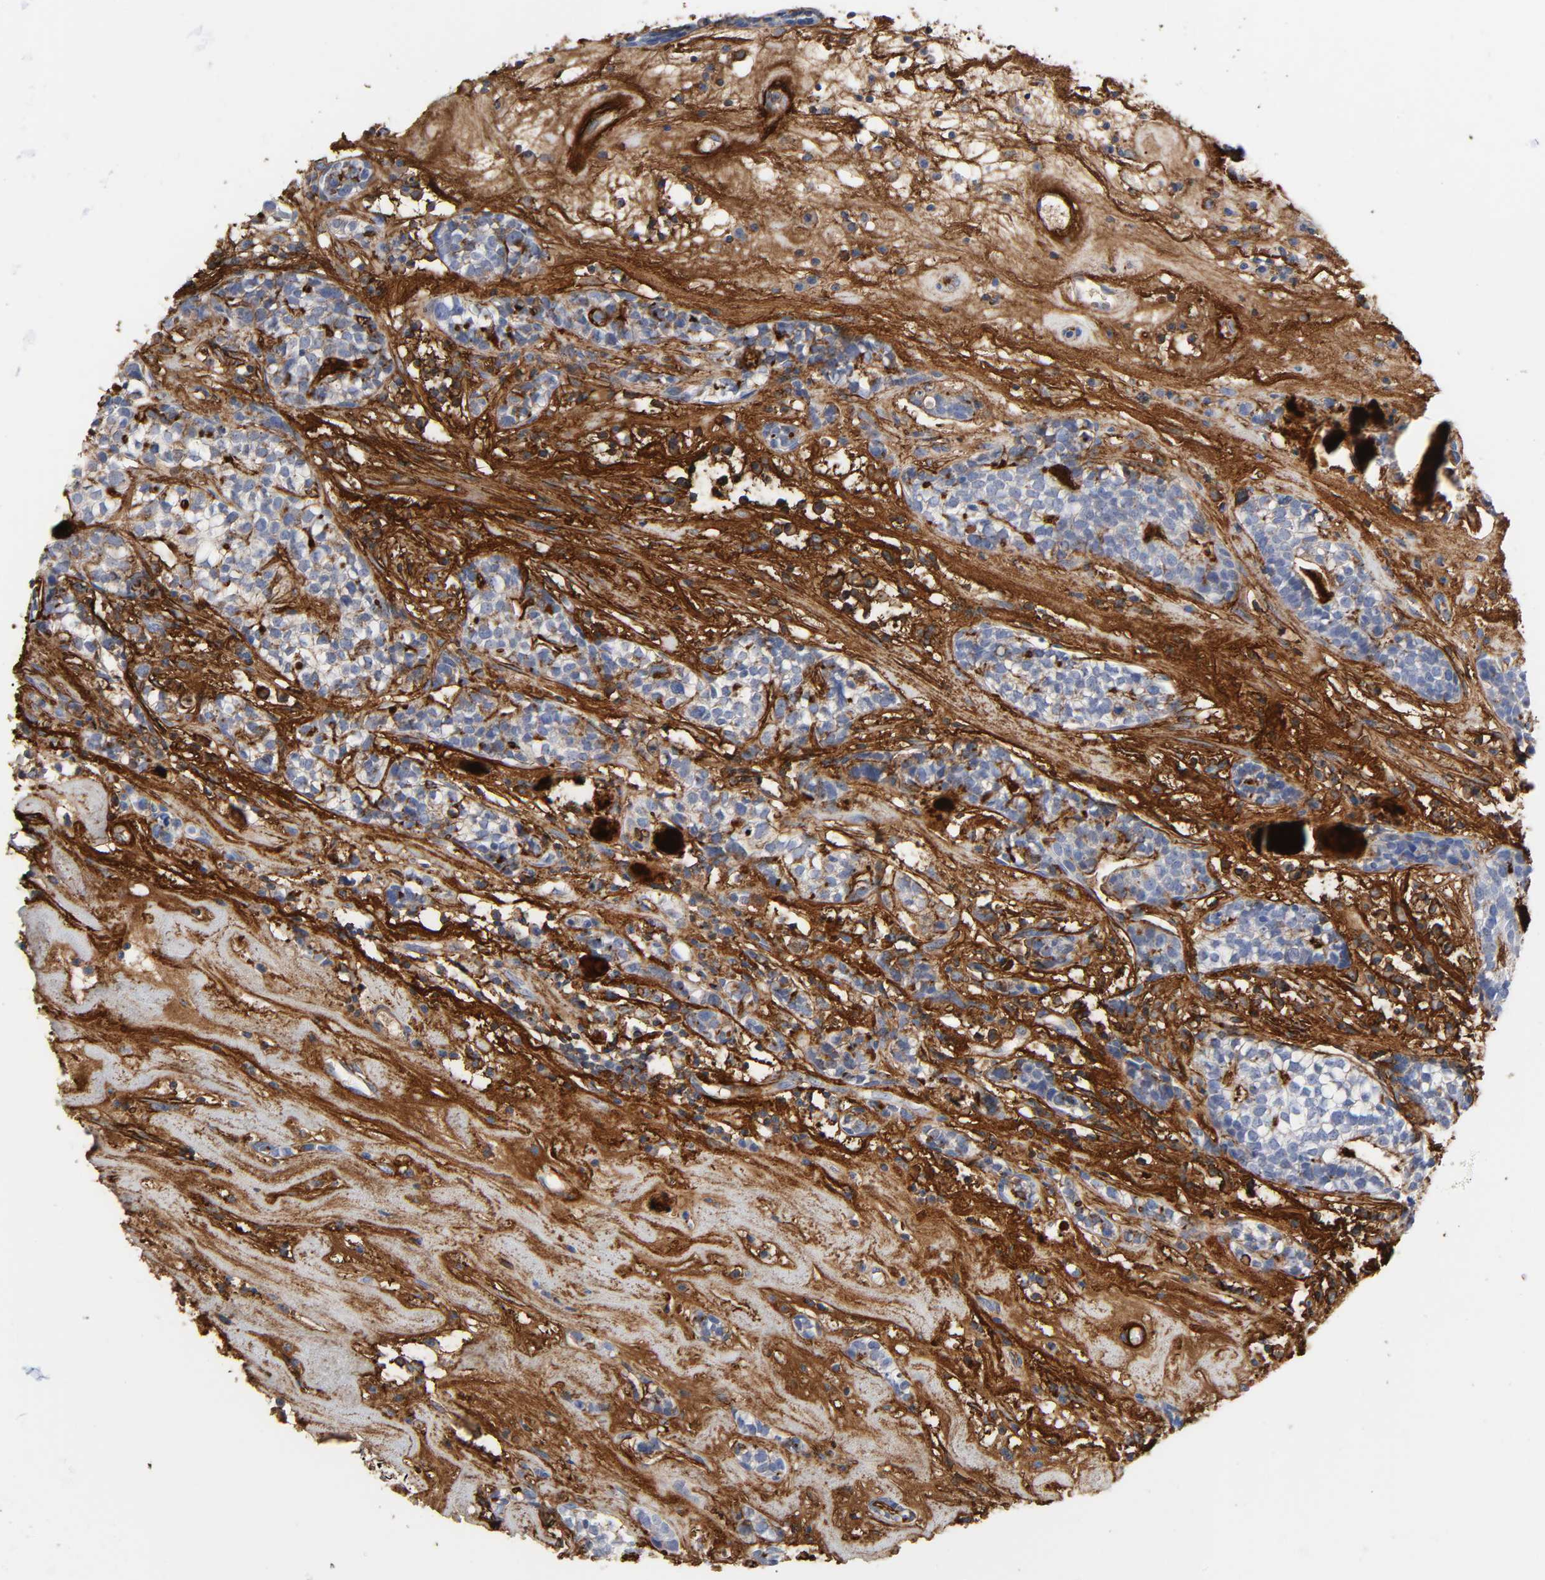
{"staining": {"intensity": "negative", "quantity": "none", "location": "none"}, "tissue": "head and neck cancer", "cell_type": "Tumor cells", "image_type": "cancer", "snomed": [{"axis": "morphology", "description": "Adenocarcinoma, NOS"}, {"axis": "topography", "description": "Salivary gland"}, {"axis": "topography", "description": "Head-Neck"}], "caption": "Immunohistochemical staining of human adenocarcinoma (head and neck) displays no significant expression in tumor cells. (Brightfield microscopy of DAB immunohistochemistry at high magnification).", "gene": "FBLN1", "patient": {"sex": "female", "age": 65}}